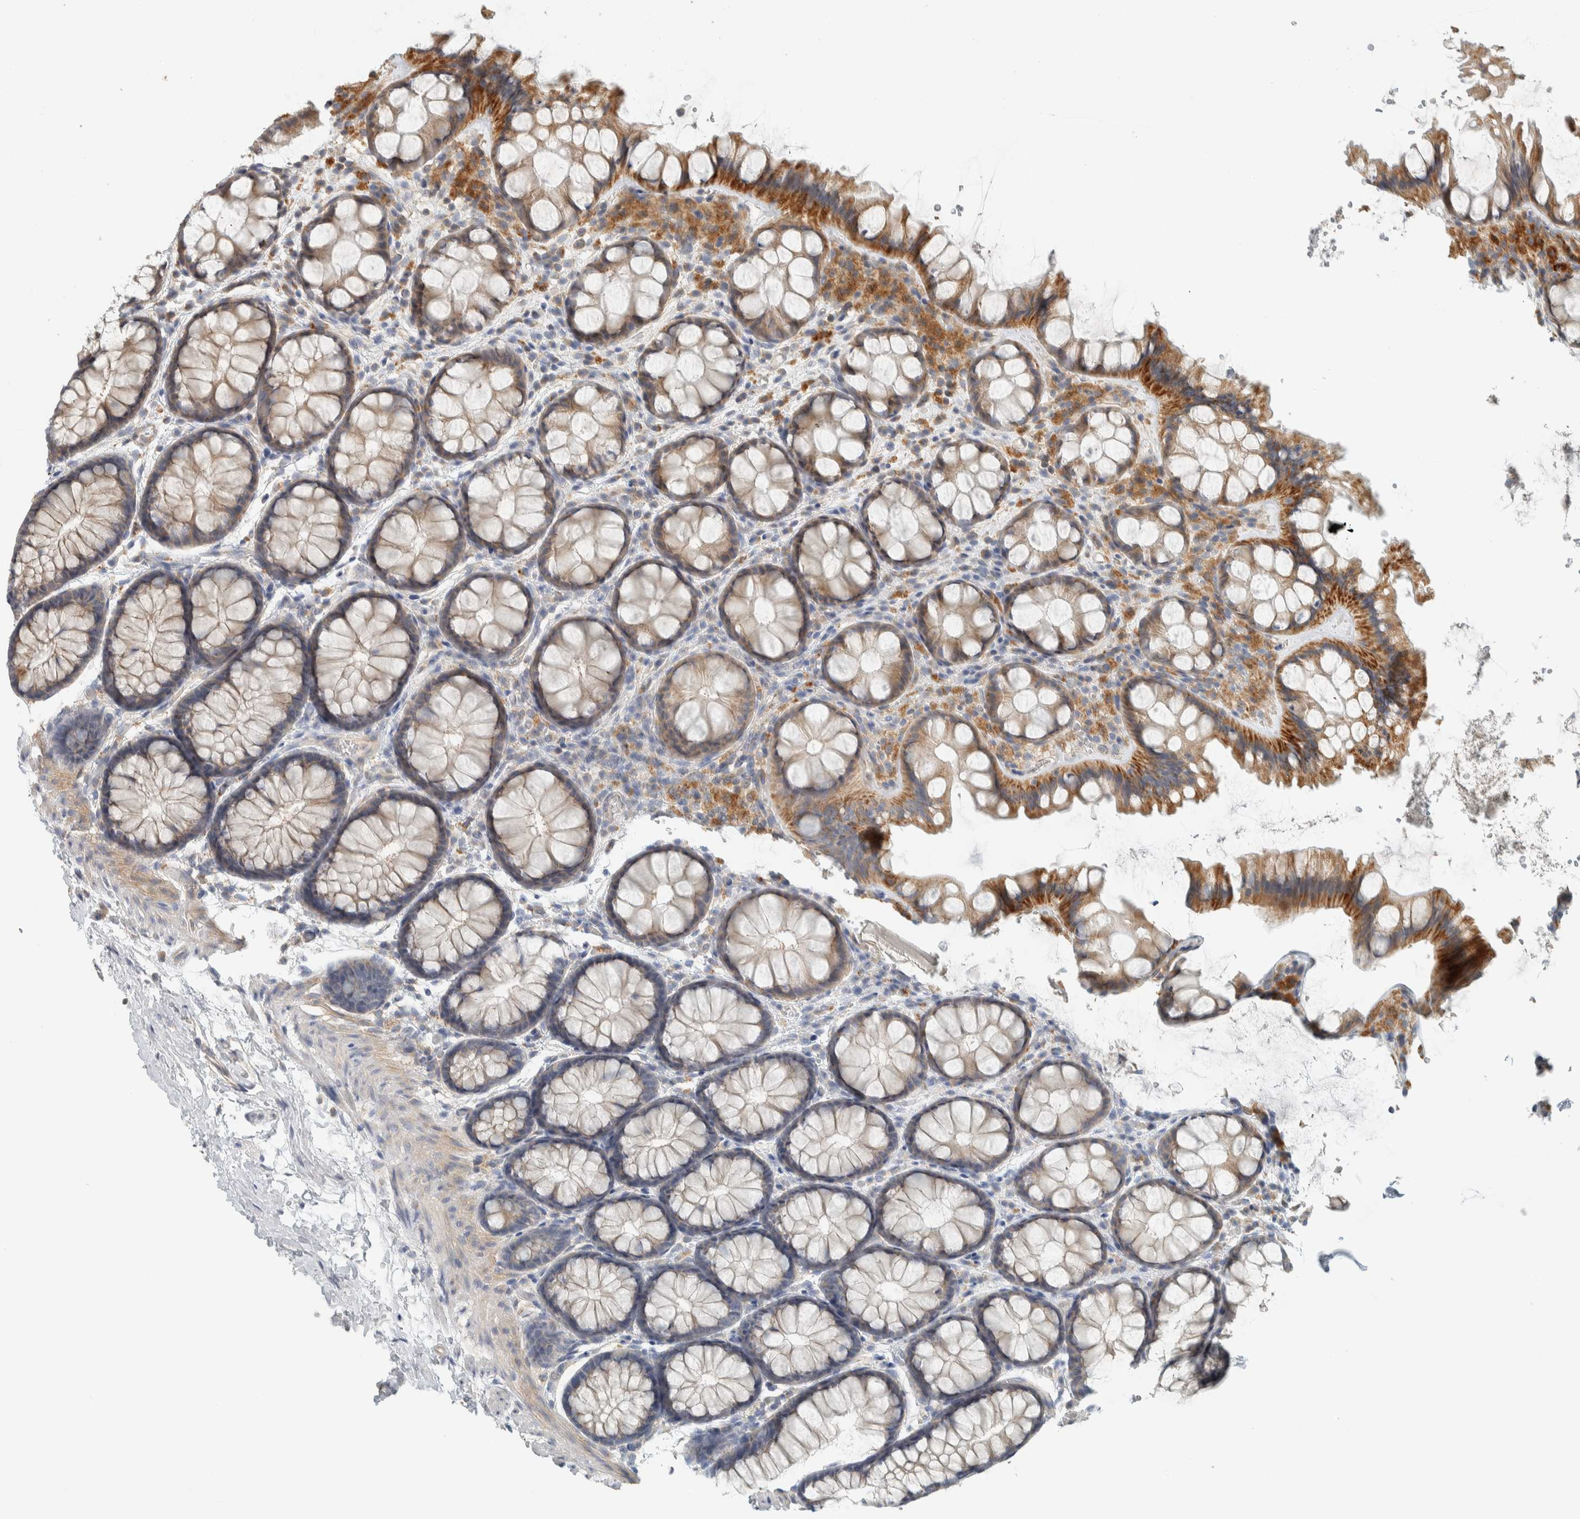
{"staining": {"intensity": "weak", "quantity": ">75%", "location": "cytoplasmic/membranous"}, "tissue": "colon", "cell_type": "Endothelial cells", "image_type": "normal", "snomed": [{"axis": "morphology", "description": "Normal tissue, NOS"}, {"axis": "topography", "description": "Colon"}], "caption": "DAB immunohistochemical staining of unremarkable human colon demonstrates weak cytoplasmic/membranous protein positivity in about >75% of endothelial cells.", "gene": "PDE7B", "patient": {"sex": "male", "age": 47}}